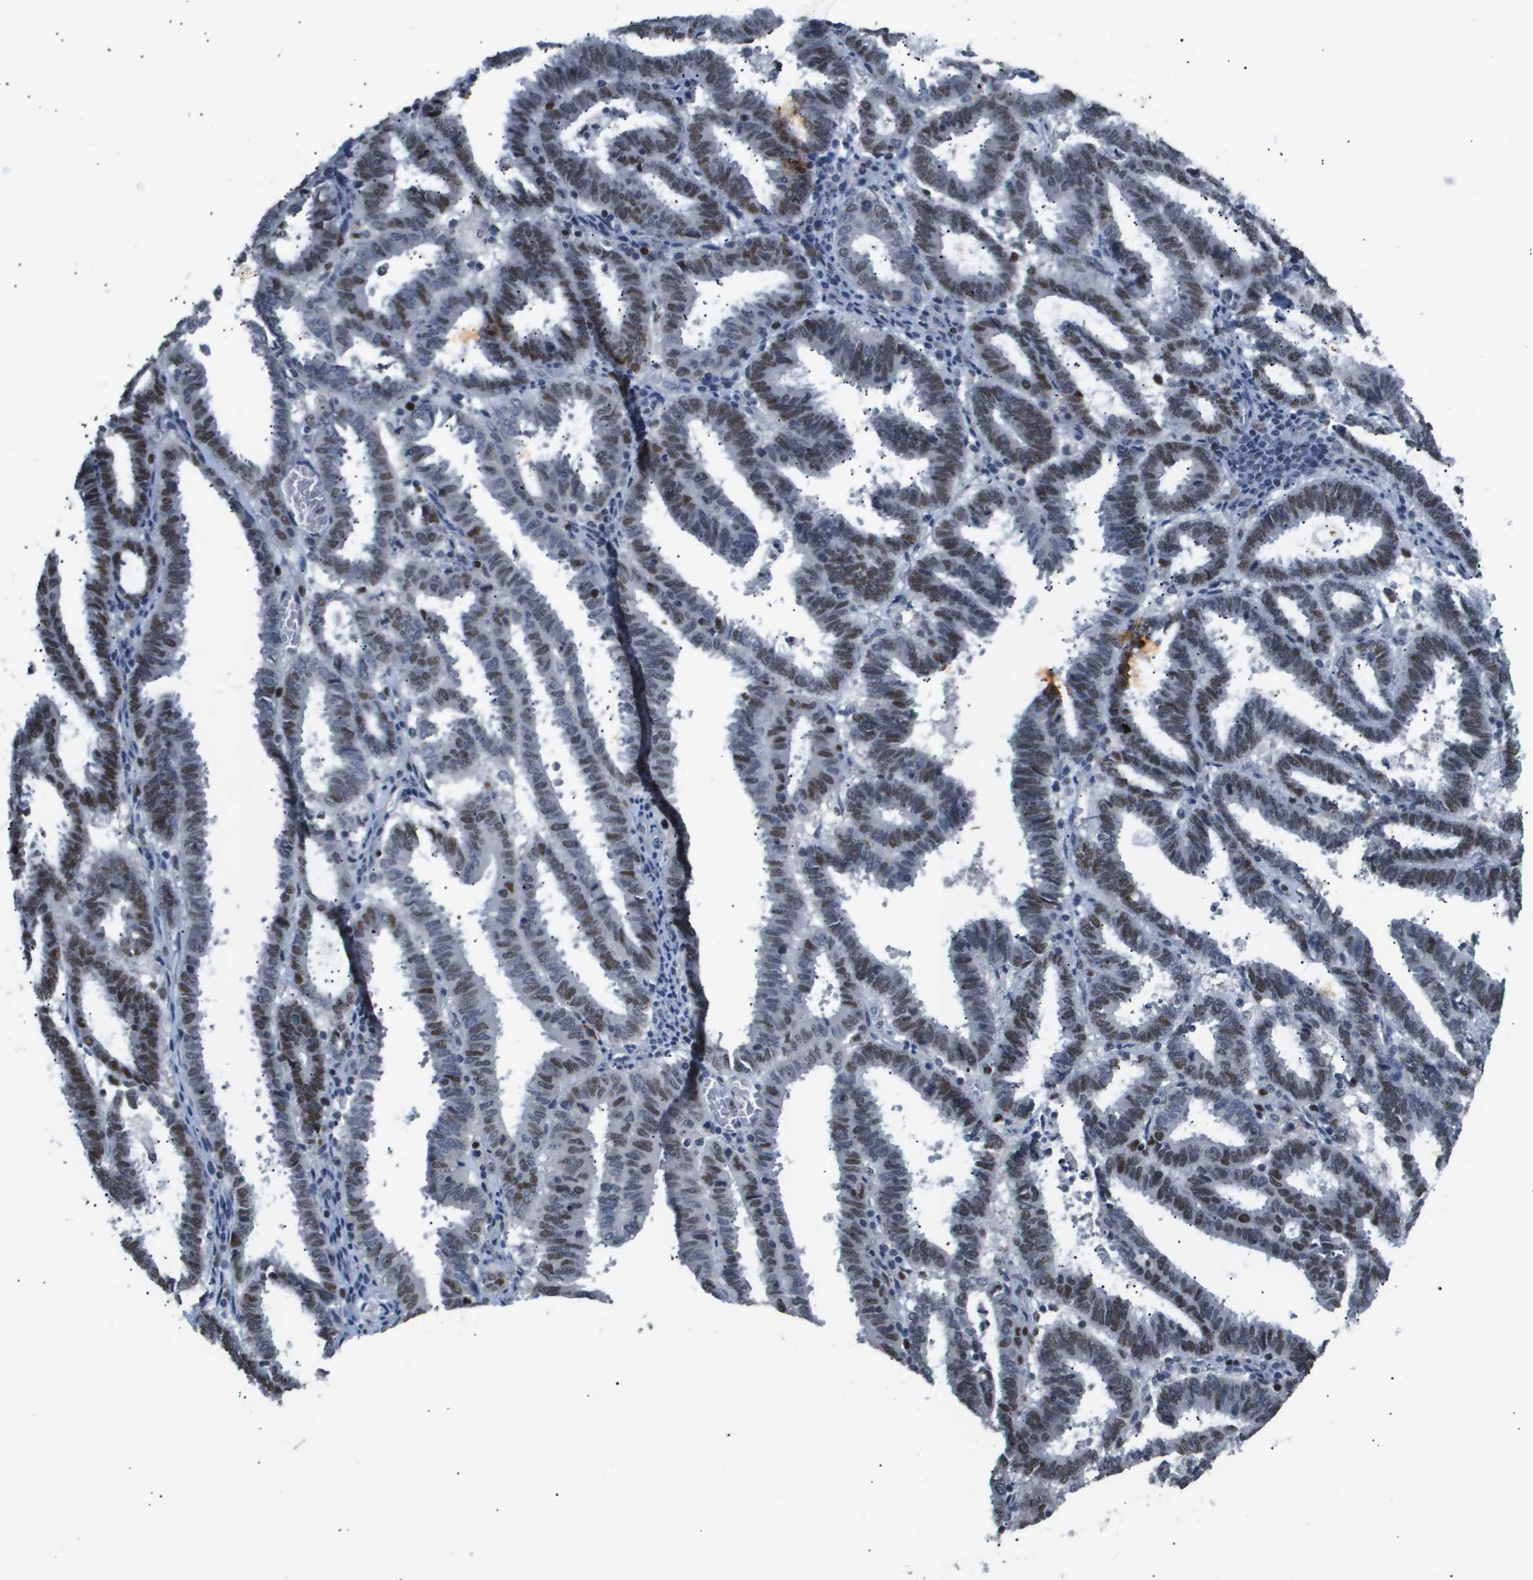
{"staining": {"intensity": "moderate", "quantity": "25%-75%", "location": "nuclear"}, "tissue": "endometrial cancer", "cell_type": "Tumor cells", "image_type": "cancer", "snomed": [{"axis": "morphology", "description": "Adenocarcinoma, NOS"}, {"axis": "topography", "description": "Uterus"}], "caption": "Immunohistochemical staining of human adenocarcinoma (endometrial) shows medium levels of moderate nuclear protein expression in approximately 25%-75% of tumor cells.", "gene": "ANAPC2", "patient": {"sex": "female", "age": 83}}